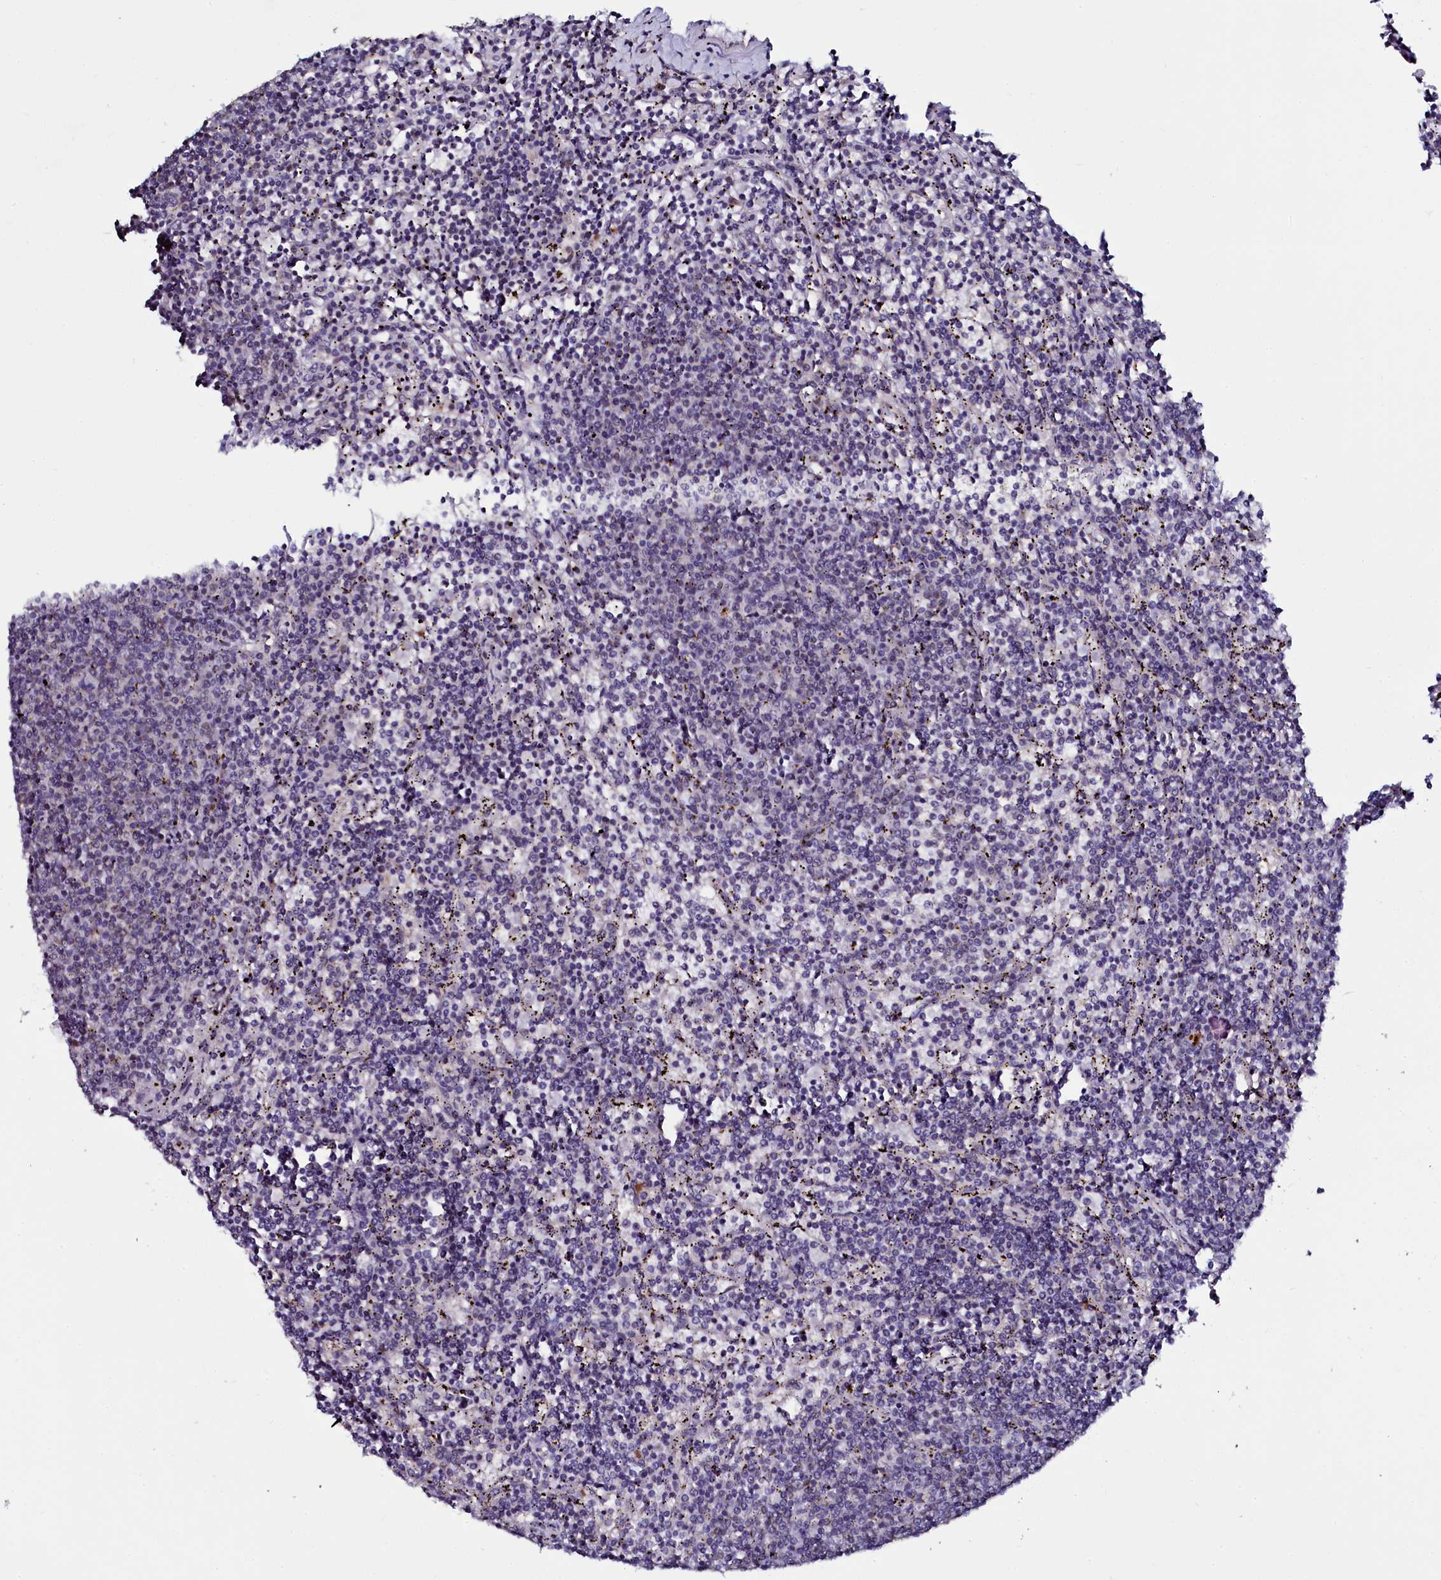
{"staining": {"intensity": "negative", "quantity": "none", "location": "none"}, "tissue": "lymphoma", "cell_type": "Tumor cells", "image_type": "cancer", "snomed": [{"axis": "morphology", "description": "Malignant lymphoma, non-Hodgkin's type, Low grade"}, {"axis": "topography", "description": "Spleen"}], "caption": "A high-resolution micrograph shows immunohistochemistry staining of malignant lymphoma, non-Hodgkin's type (low-grade), which reveals no significant expression in tumor cells.", "gene": "USPL1", "patient": {"sex": "female", "age": 50}}